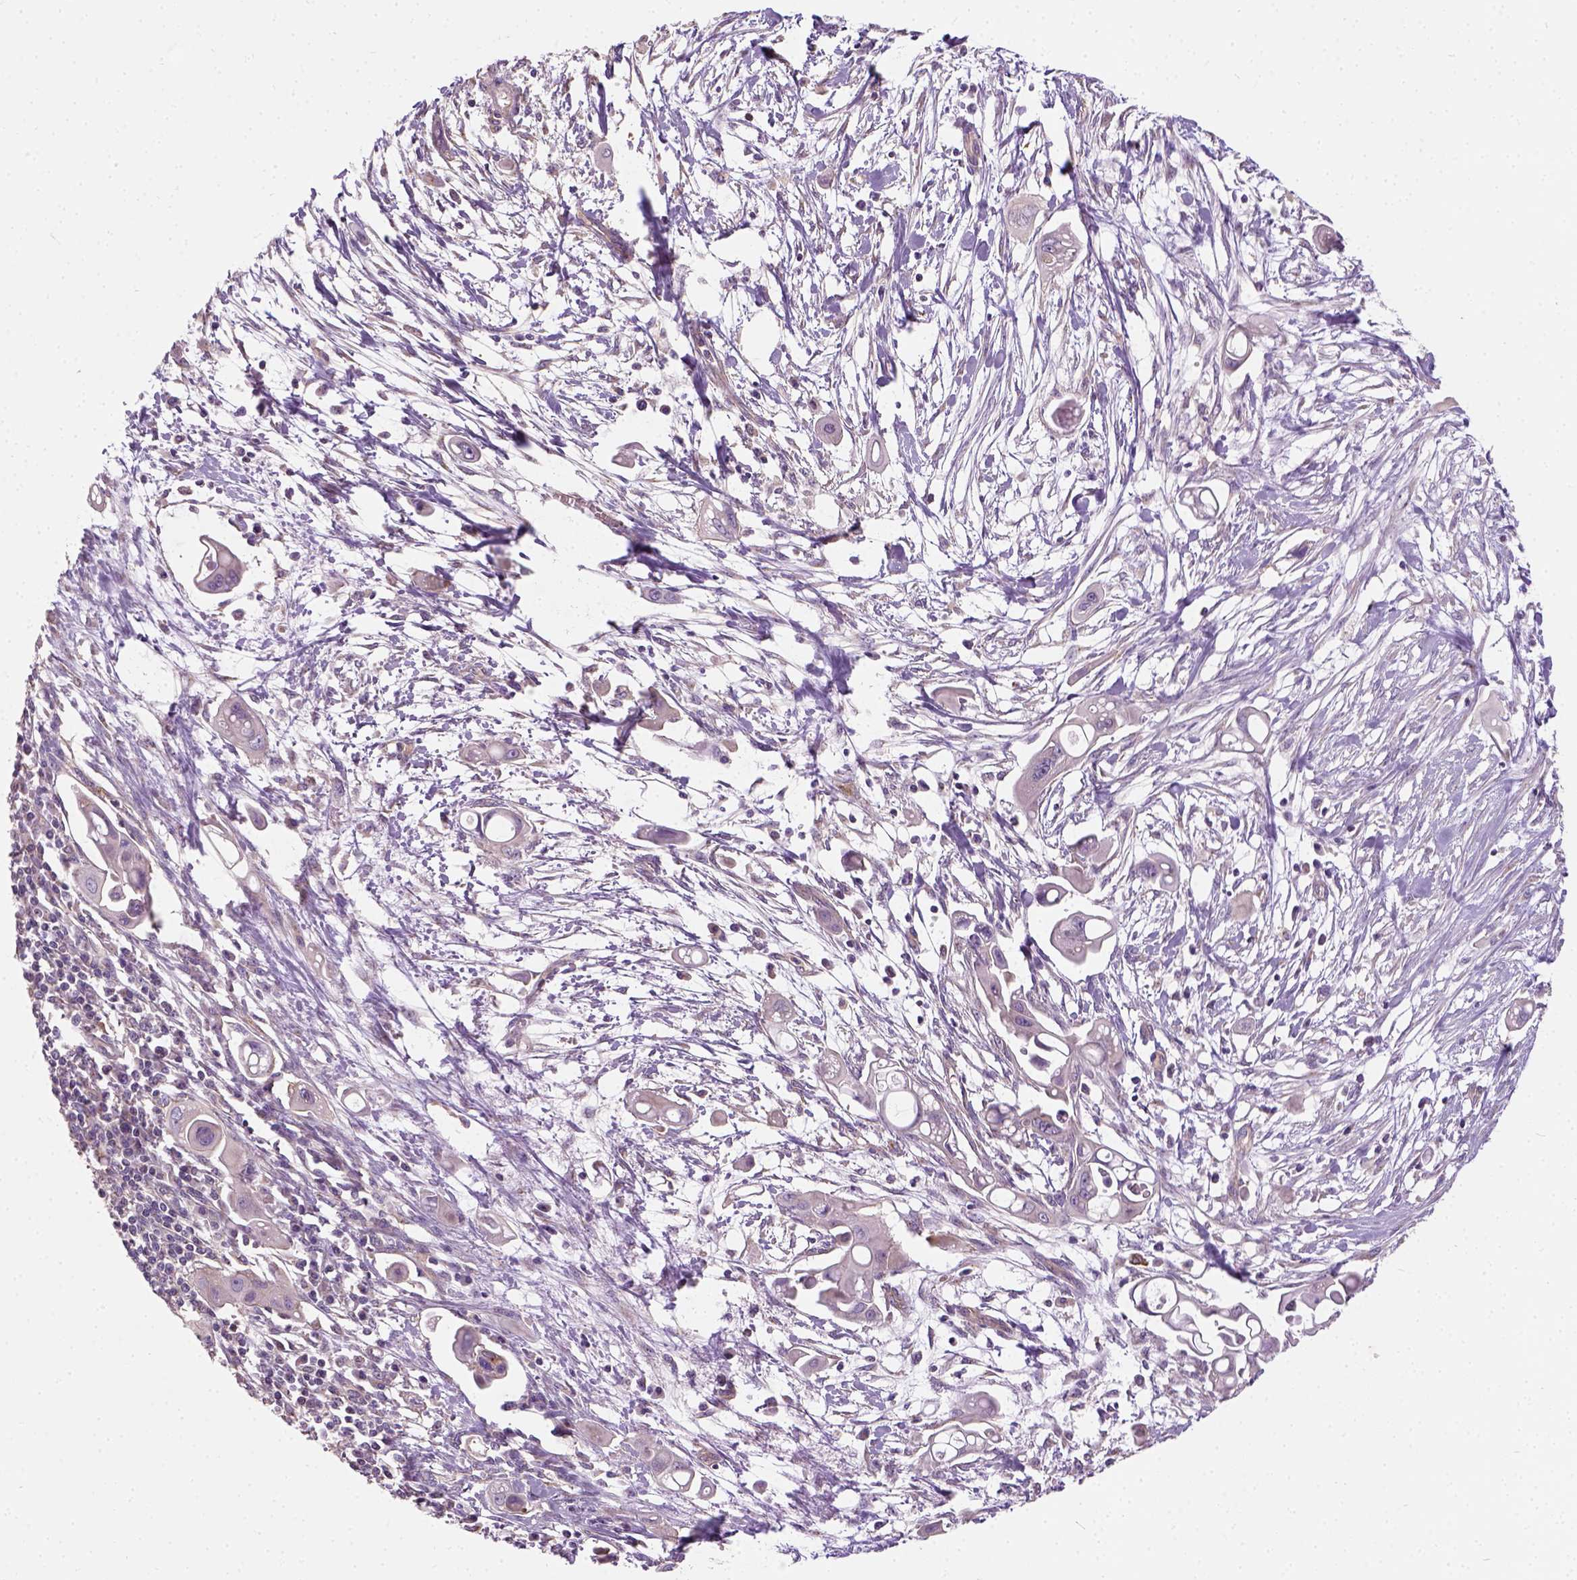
{"staining": {"intensity": "weak", "quantity": ">75%", "location": "cytoplasmic/membranous"}, "tissue": "pancreatic cancer", "cell_type": "Tumor cells", "image_type": "cancer", "snomed": [{"axis": "morphology", "description": "Adenocarcinoma, NOS"}, {"axis": "topography", "description": "Pancreas"}], "caption": "The histopathology image shows immunohistochemical staining of pancreatic cancer. There is weak cytoplasmic/membranous positivity is identified in approximately >75% of tumor cells.", "gene": "CRACR2A", "patient": {"sex": "male", "age": 50}}